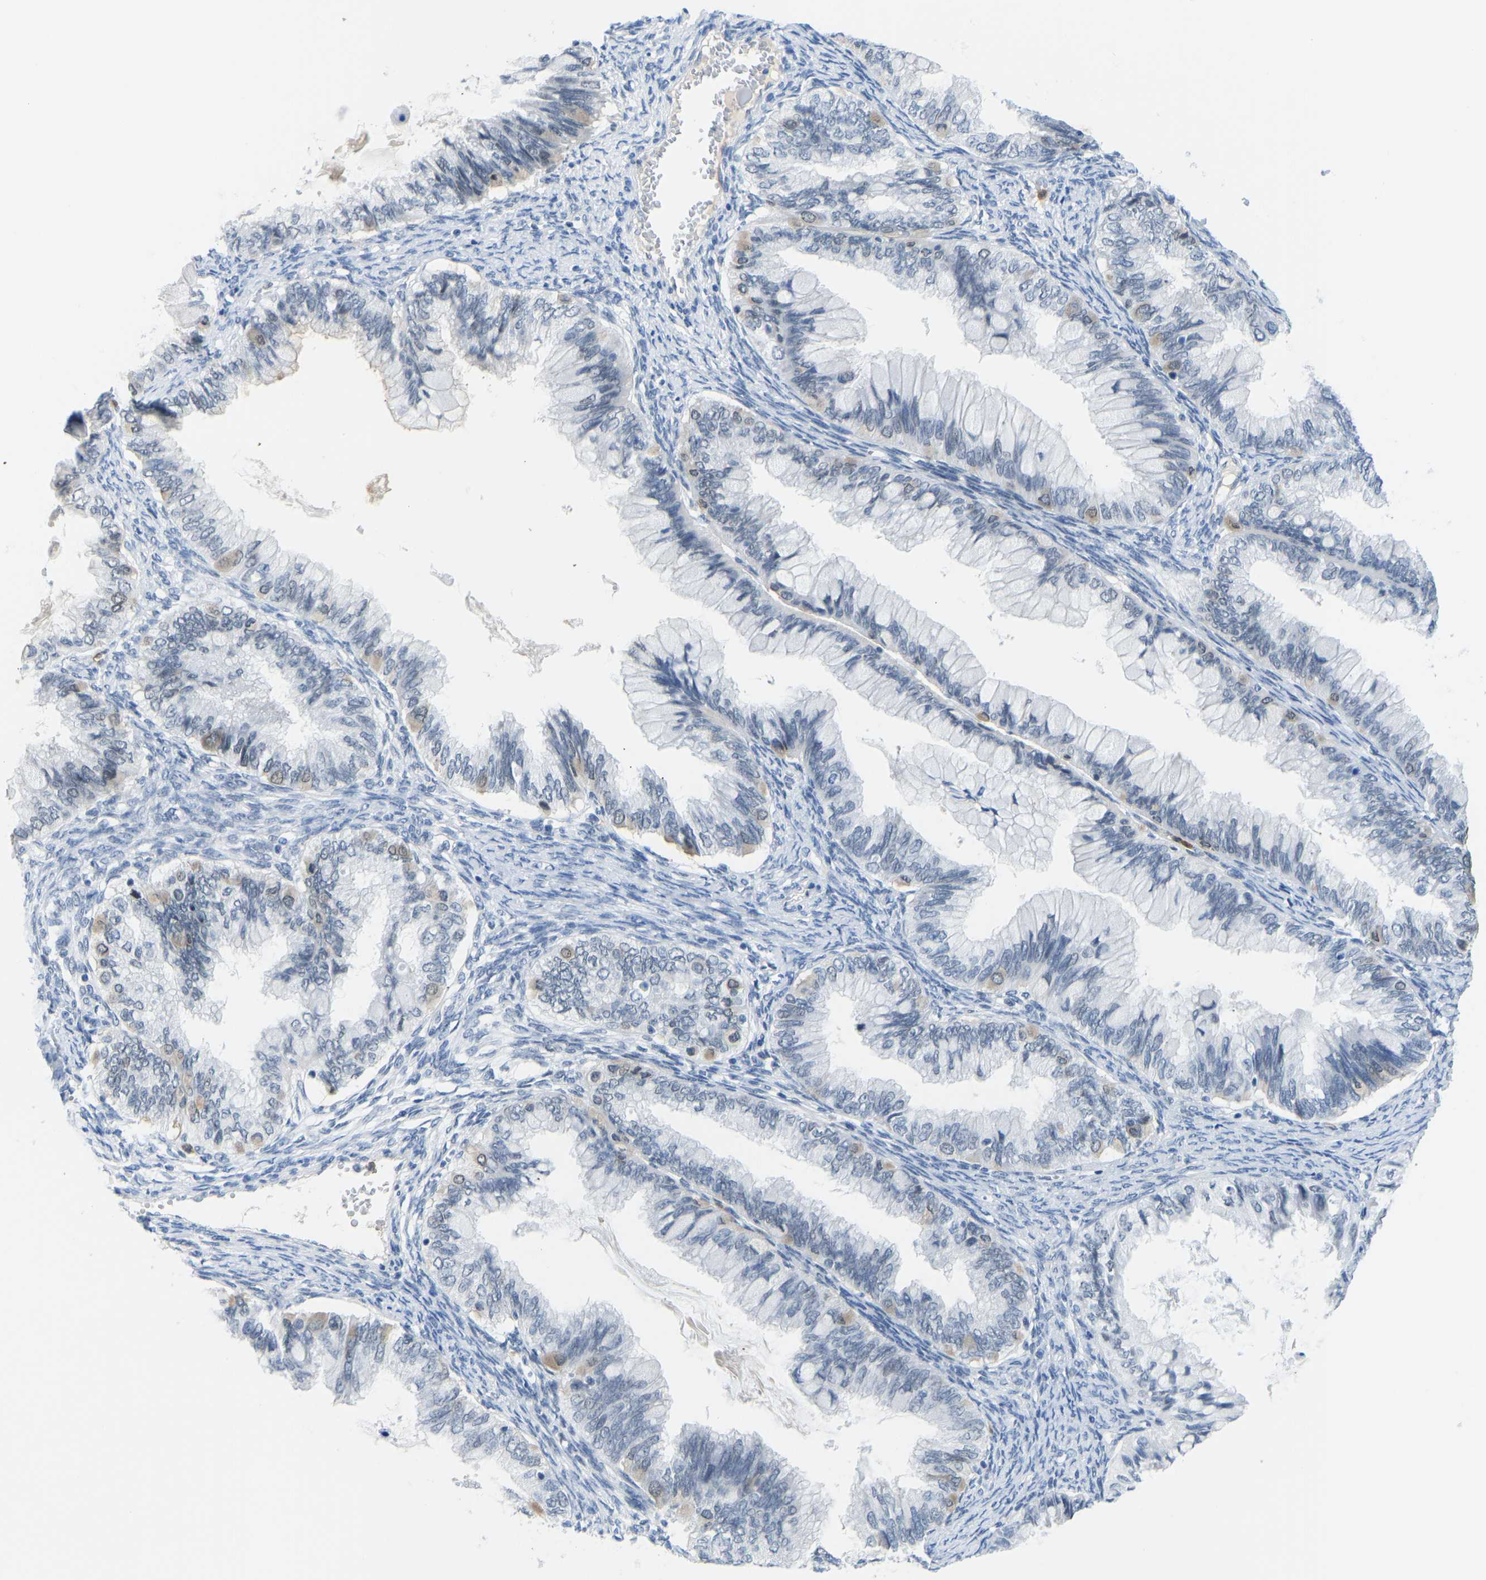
{"staining": {"intensity": "negative", "quantity": "none", "location": "none"}, "tissue": "ovarian cancer", "cell_type": "Tumor cells", "image_type": "cancer", "snomed": [{"axis": "morphology", "description": "Cystadenocarcinoma, mucinous, NOS"}, {"axis": "topography", "description": "Ovary"}], "caption": "DAB immunohistochemical staining of ovarian cancer (mucinous cystadenocarcinoma) exhibits no significant expression in tumor cells.", "gene": "TXNDC2", "patient": {"sex": "female", "age": 80}}